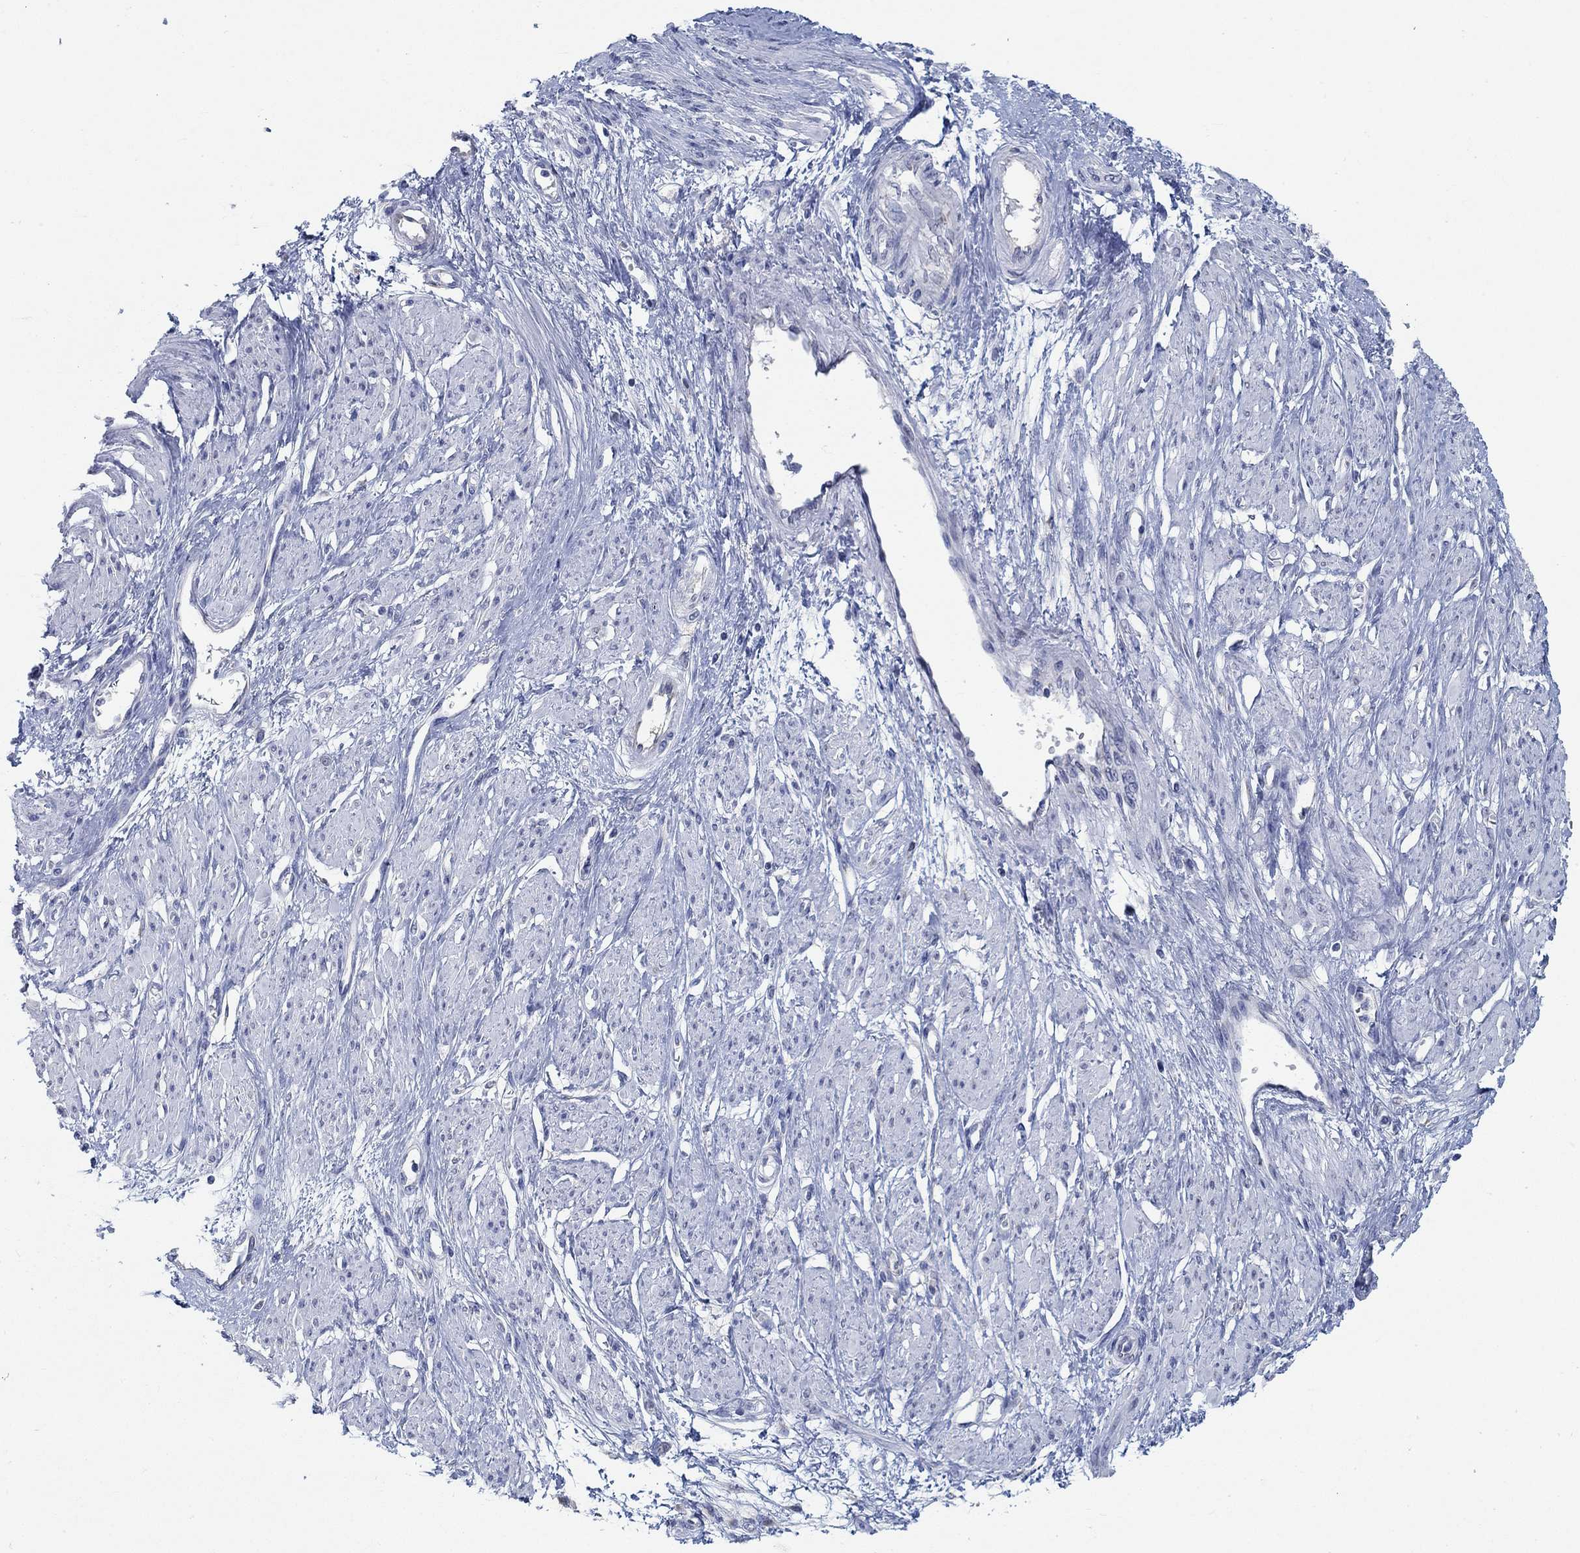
{"staining": {"intensity": "negative", "quantity": "none", "location": "none"}, "tissue": "smooth muscle", "cell_type": "Smooth muscle cells", "image_type": "normal", "snomed": [{"axis": "morphology", "description": "Normal tissue, NOS"}, {"axis": "topography", "description": "Smooth muscle"}, {"axis": "topography", "description": "Uterus"}], "caption": "Smooth muscle cells show no significant protein positivity in normal smooth muscle. (IHC, brightfield microscopy, high magnification).", "gene": "TEKT4", "patient": {"sex": "female", "age": 39}}